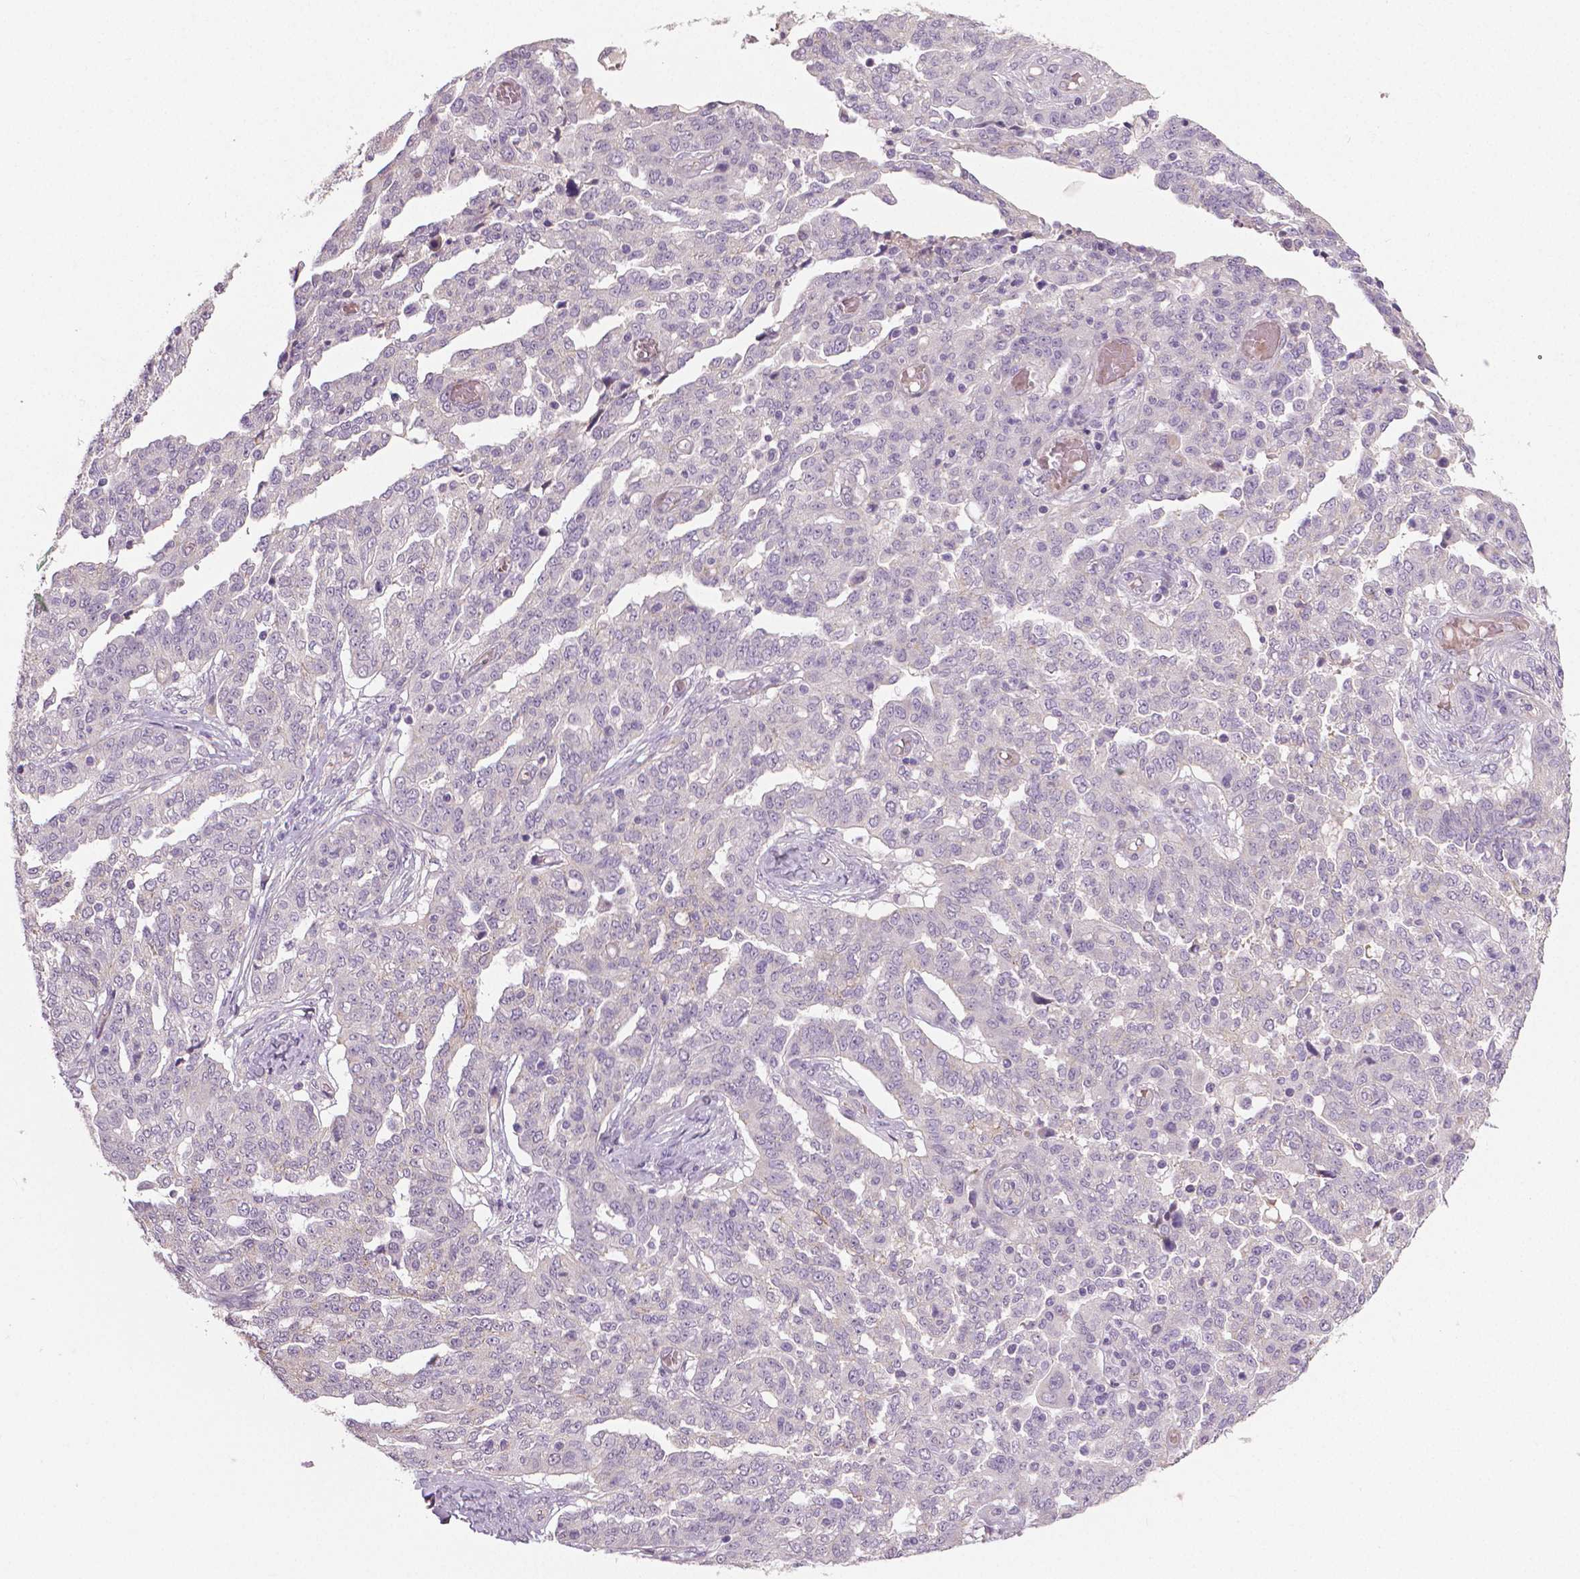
{"staining": {"intensity": "negative", "quantity": "none", "location": "none"}, "tissue": "ovarian cancer", "cell_type": "Tumor cells", "image_type": "cancer", "snomed": [{"axis": "morphology", "description": "Cystadenocarcinoma, serous, NOS"}, {"axis": "topography", "description": "Ovary"}], "caption": "This is an immunohistochemistry photomicrograph of human serous cystadenocarcinoma (ovarian). There is no staining in tumor cells.", "gene": "FLT1", "patient": {"sex": "female", "age": 67}}